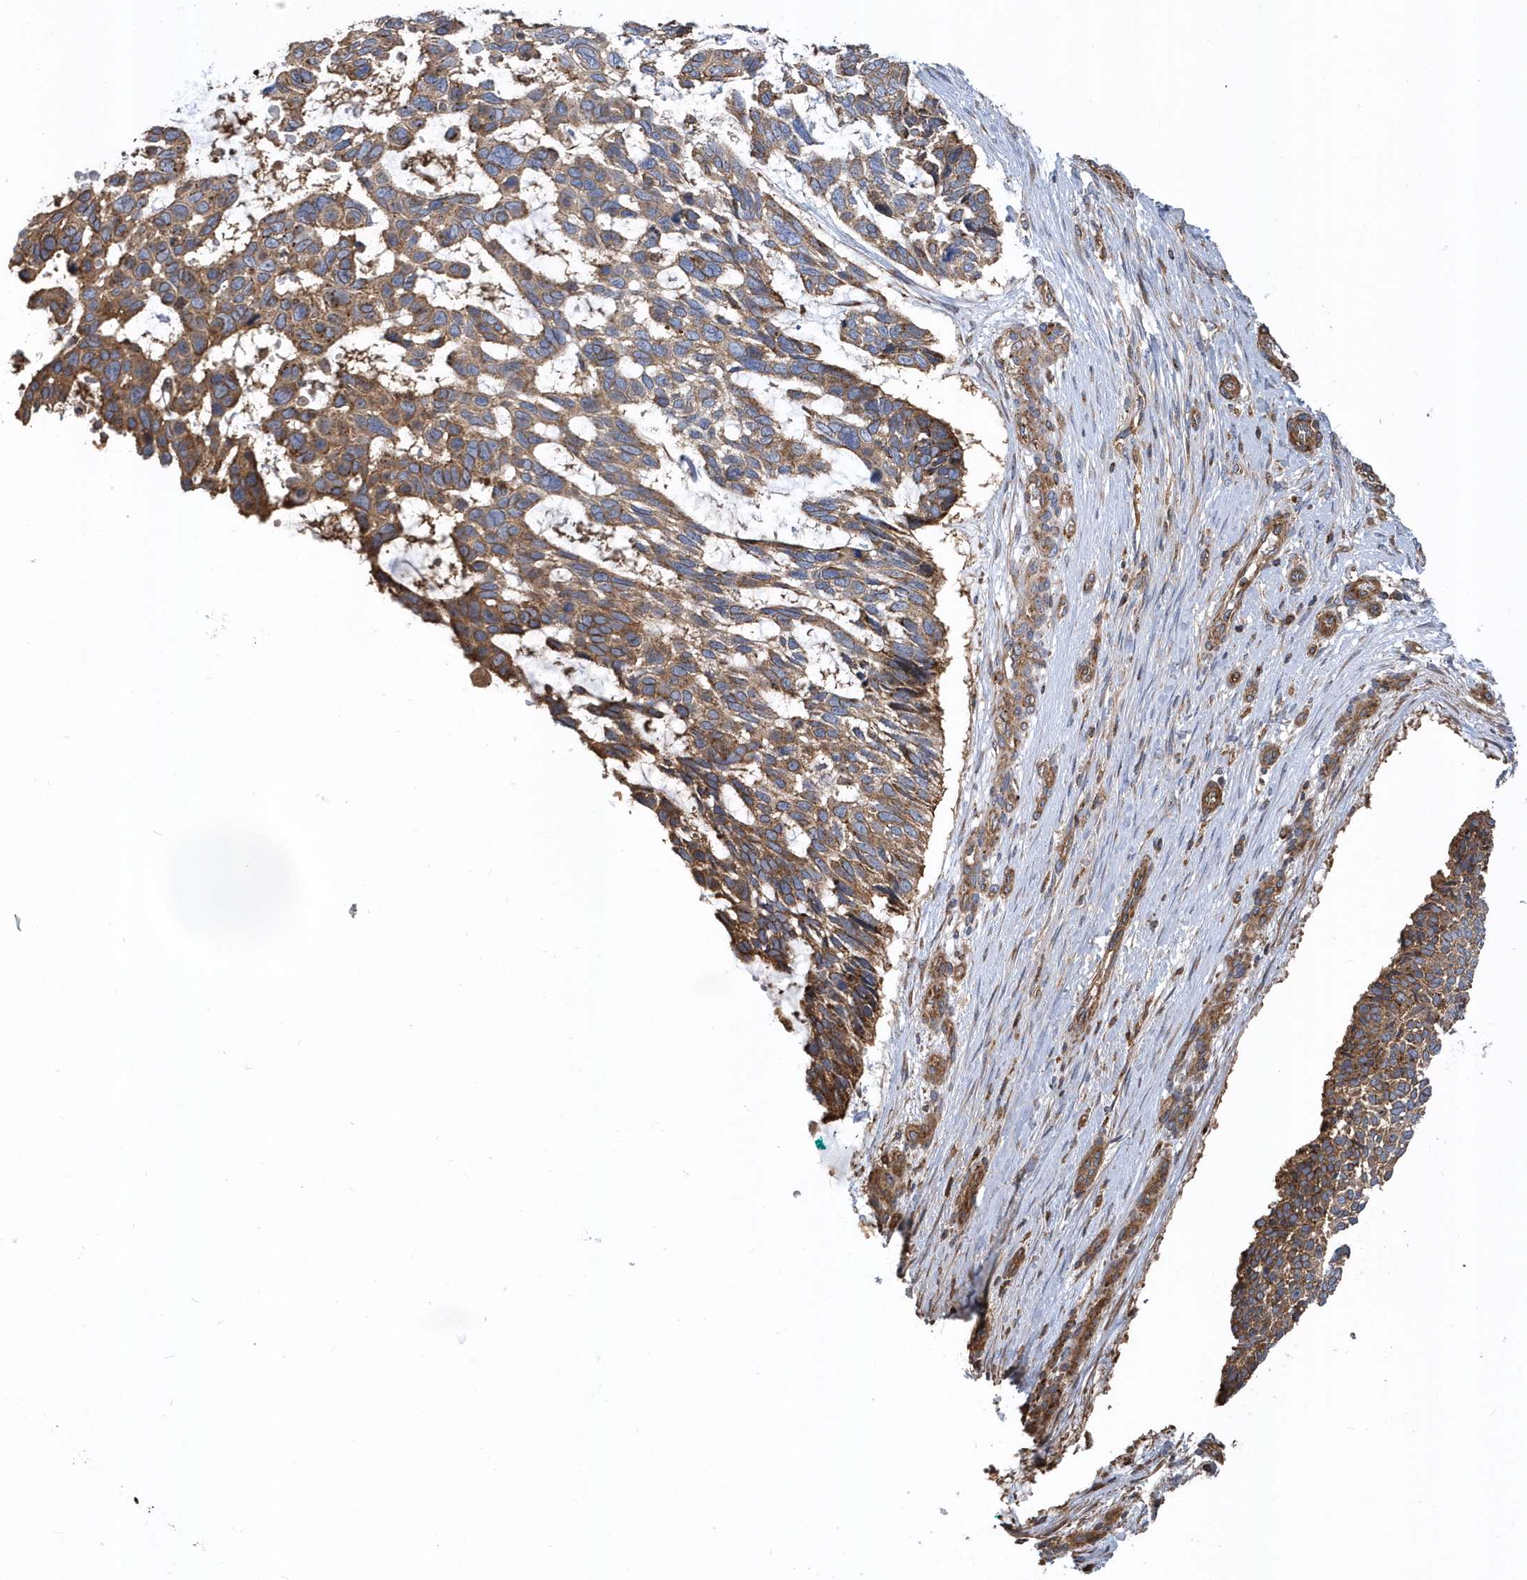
{"staining": {"intensity": "moderate", "quantity": ">75%", "location": "cytoplasmic/membranous"}, "tissue": "skin cancer", "cell_type": "Tumor cells", "image_type": "cancer", "snomed": [{"axis": "morphology", "description": "Basal cell carcinoma"}, {"axis": "topography", "description": "Skin"}], "caption": "Tumor cells reveal medium levels of moderate cytoplasmic/membranous staining in approximately >75% of cells in skin cancer (basal cell carcinoma).", "gene": "TRAIP", "patient": {"sex": "male", "age": 88}}